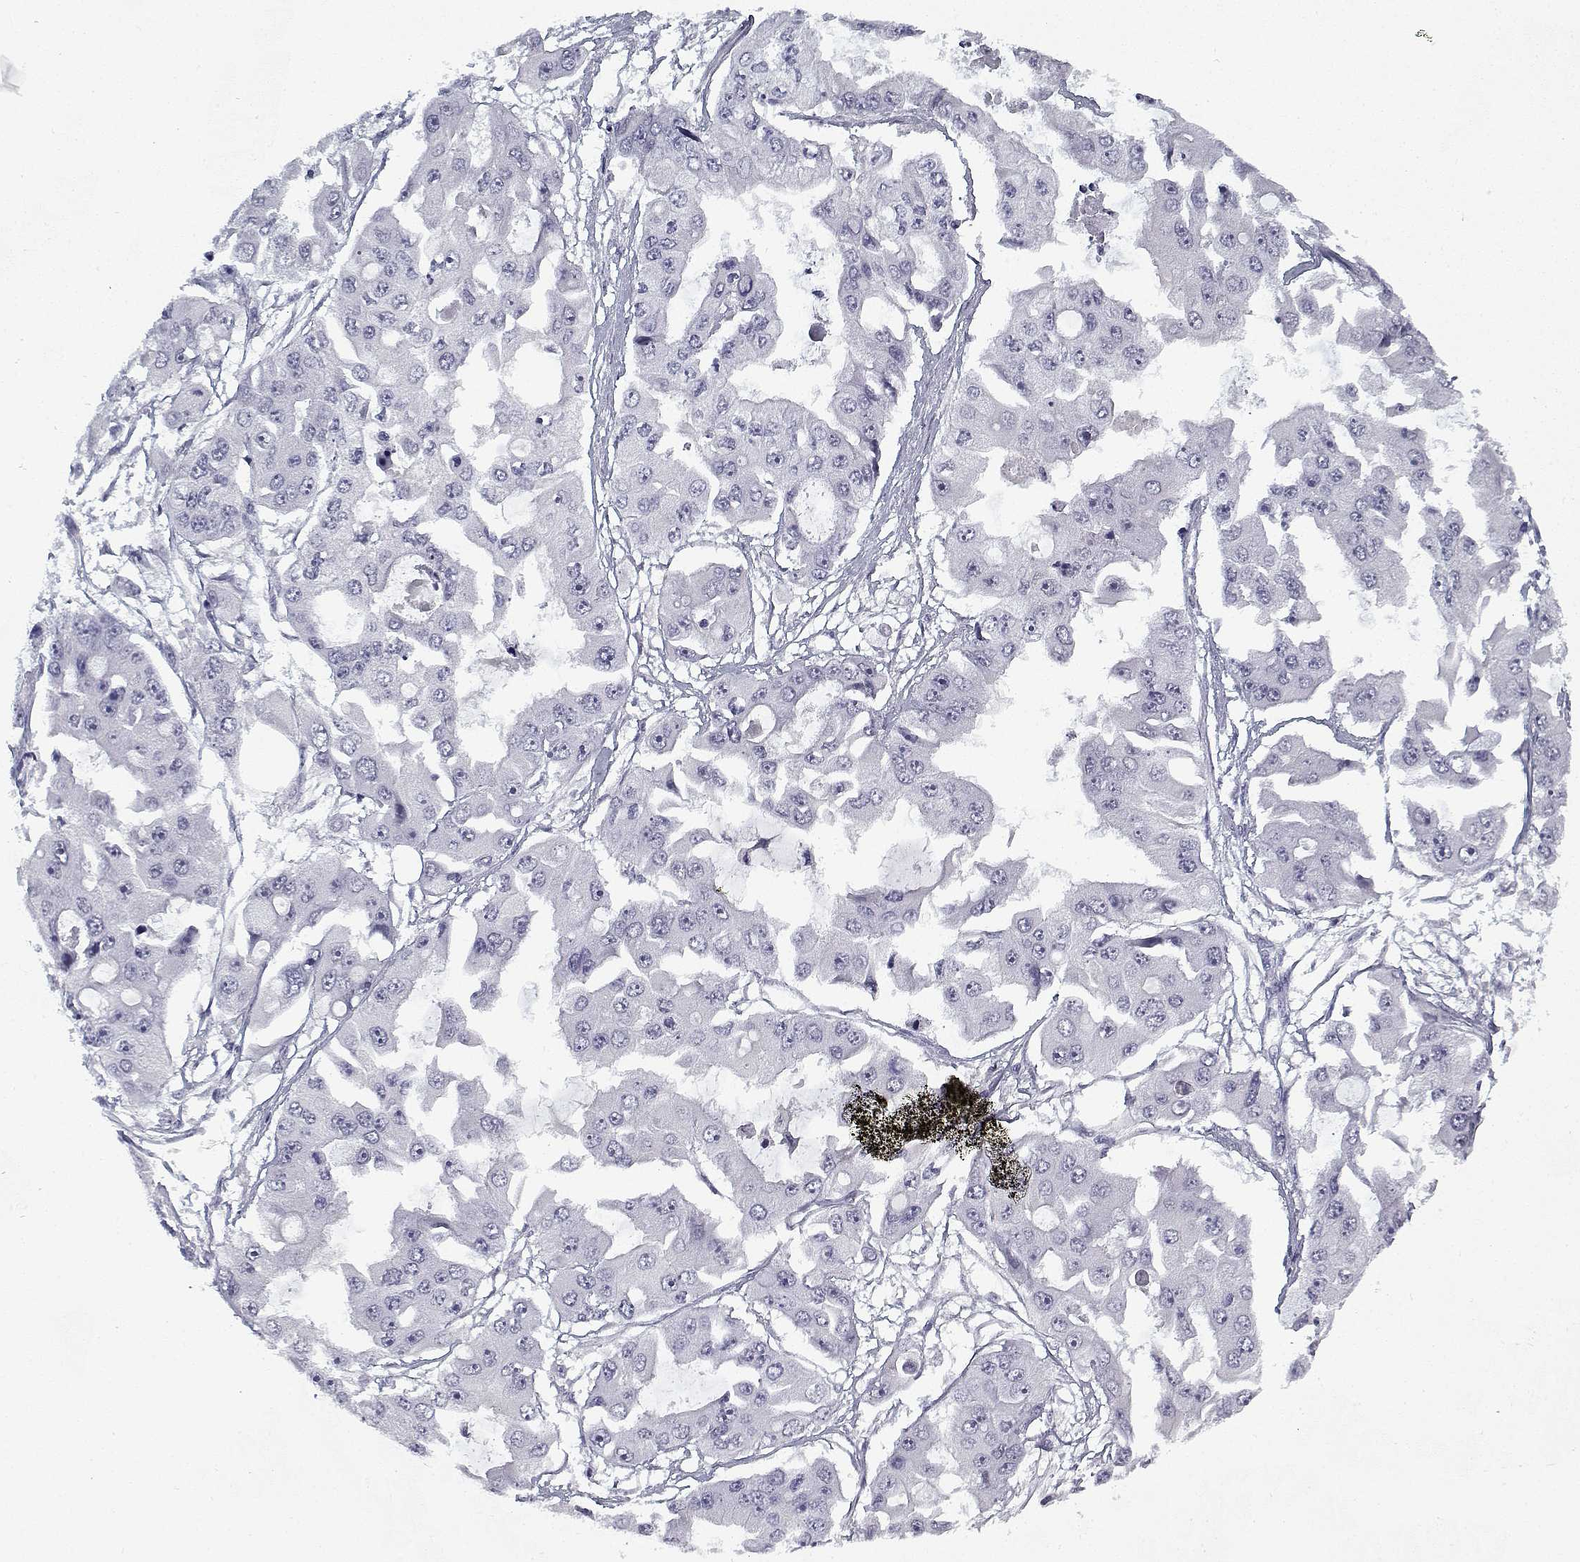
{"staining": {"intensity": "negative", "quantity": "none", "location": "none"}, "tissue": "ovarian cancer", "cell_type": "Tumor cells", "image_type": "cancer", "snomed": [{"axis": "morphology", "description": "Cystadenocarcinoma, serous, NOS"}, {"axis": "topography", "description": "Ovary"}], "caption": "Immunohistochemical staining of ovarian serous cystadenocarcinoma demonstrates no significant staining in tumor cells.", "gene": "RNF32", "patient": {"sex": "female", "age": 56}}